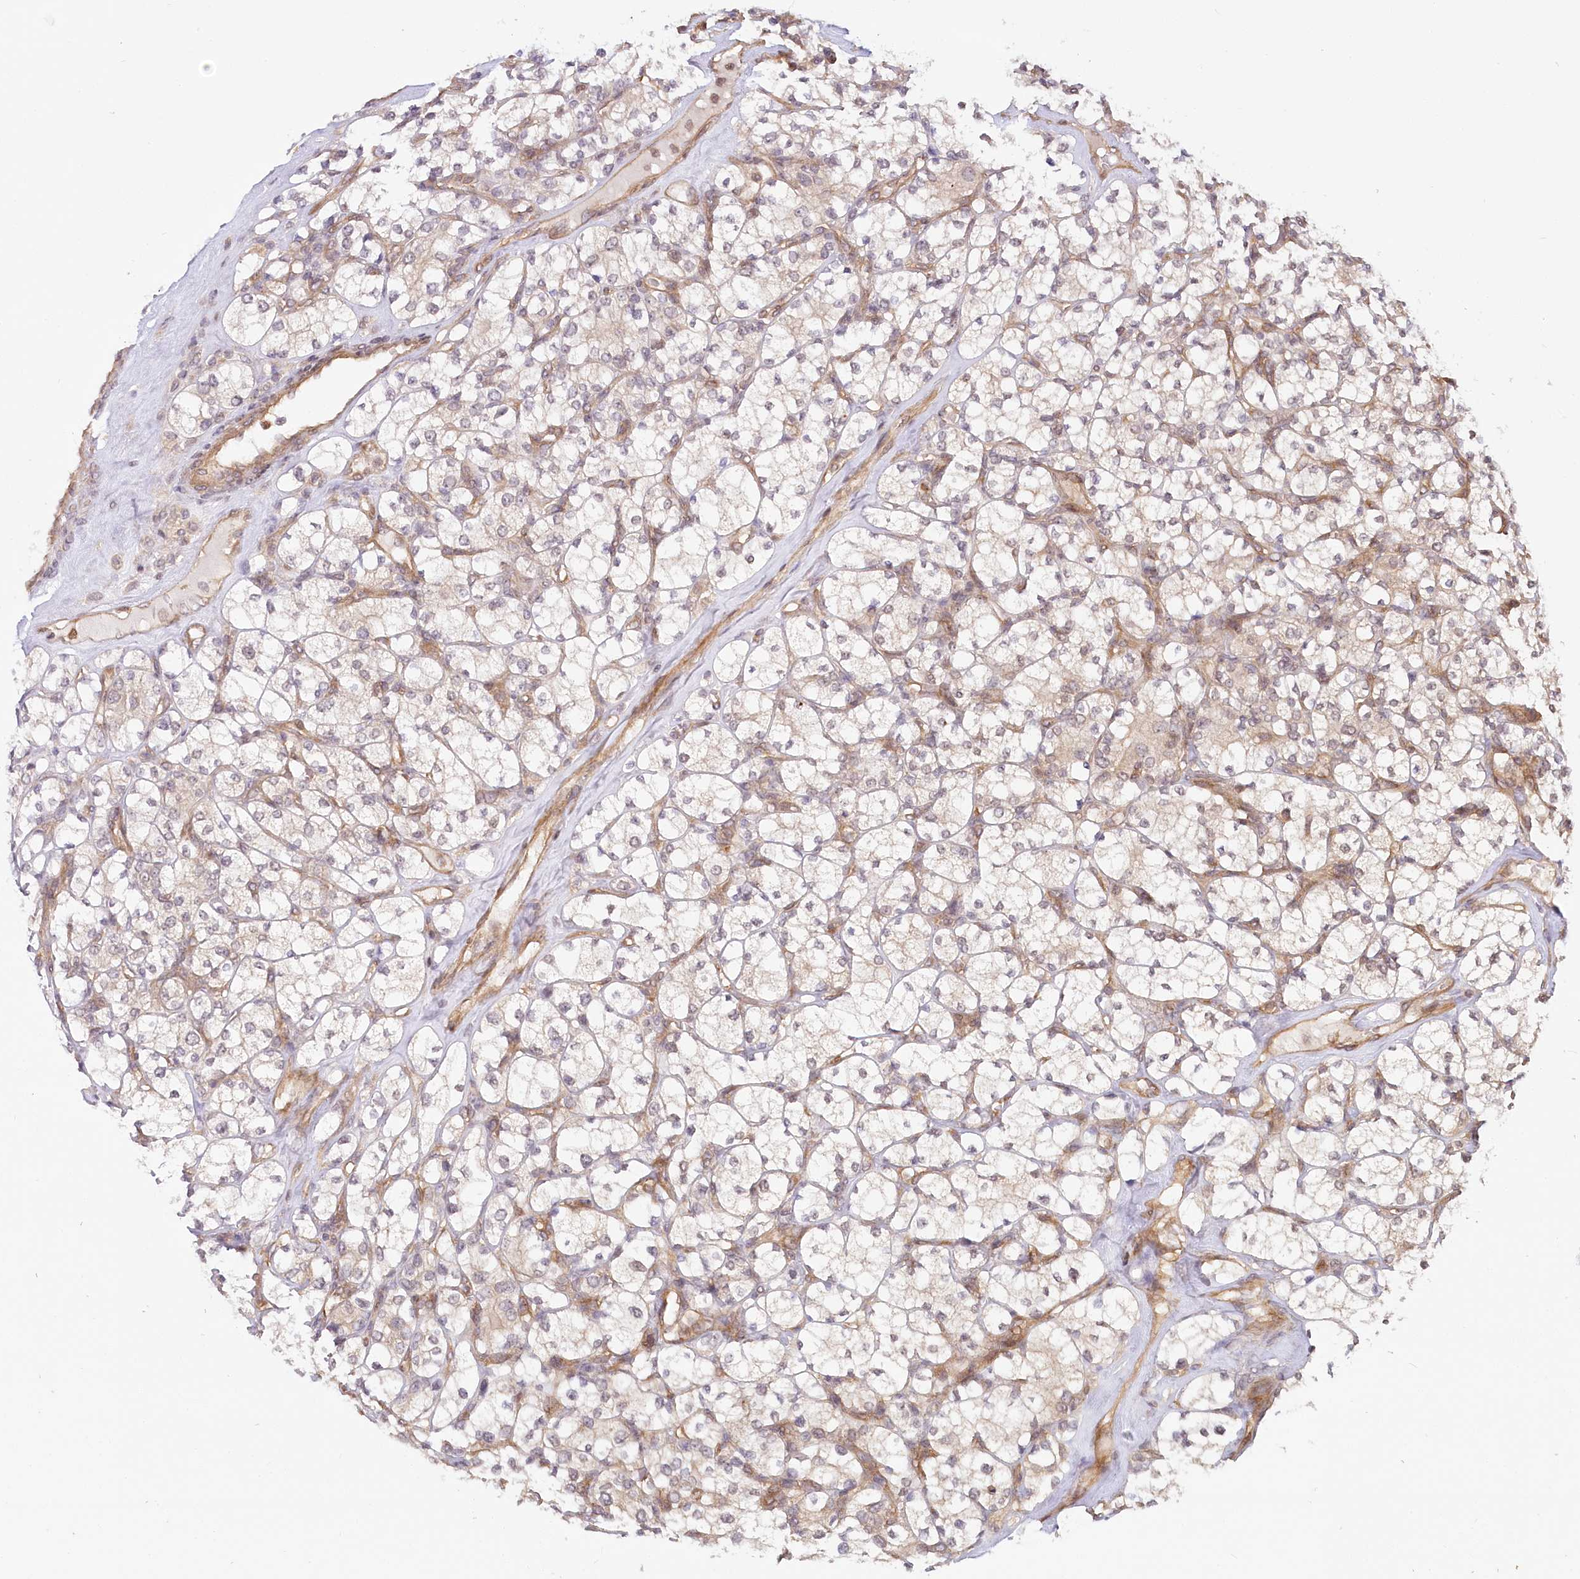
{"staining": {"intensity": "negative", "quantity": "none", "location": "none"}, "tissue": "renal cancer", "cell_type": "Tumor cells", "image_type": "cancer", "snomed": [{"axis": "morphology", "description": "Adenocarcinoma, NOS"}, {"axis": "topography", "description": "Kidney"}], "caption": "Renal cancer (adenocarcinoma) was stained to show a protein in brown. There is no significant expression in tumor cells. (Stains: DAB immunohistochemistry (IHC) with hematoxylin counter stain, Microscopy: brightfield microscopy at high magnification).", "gene": "CEP70", "patient": {"sex": "male", "age": 77}}